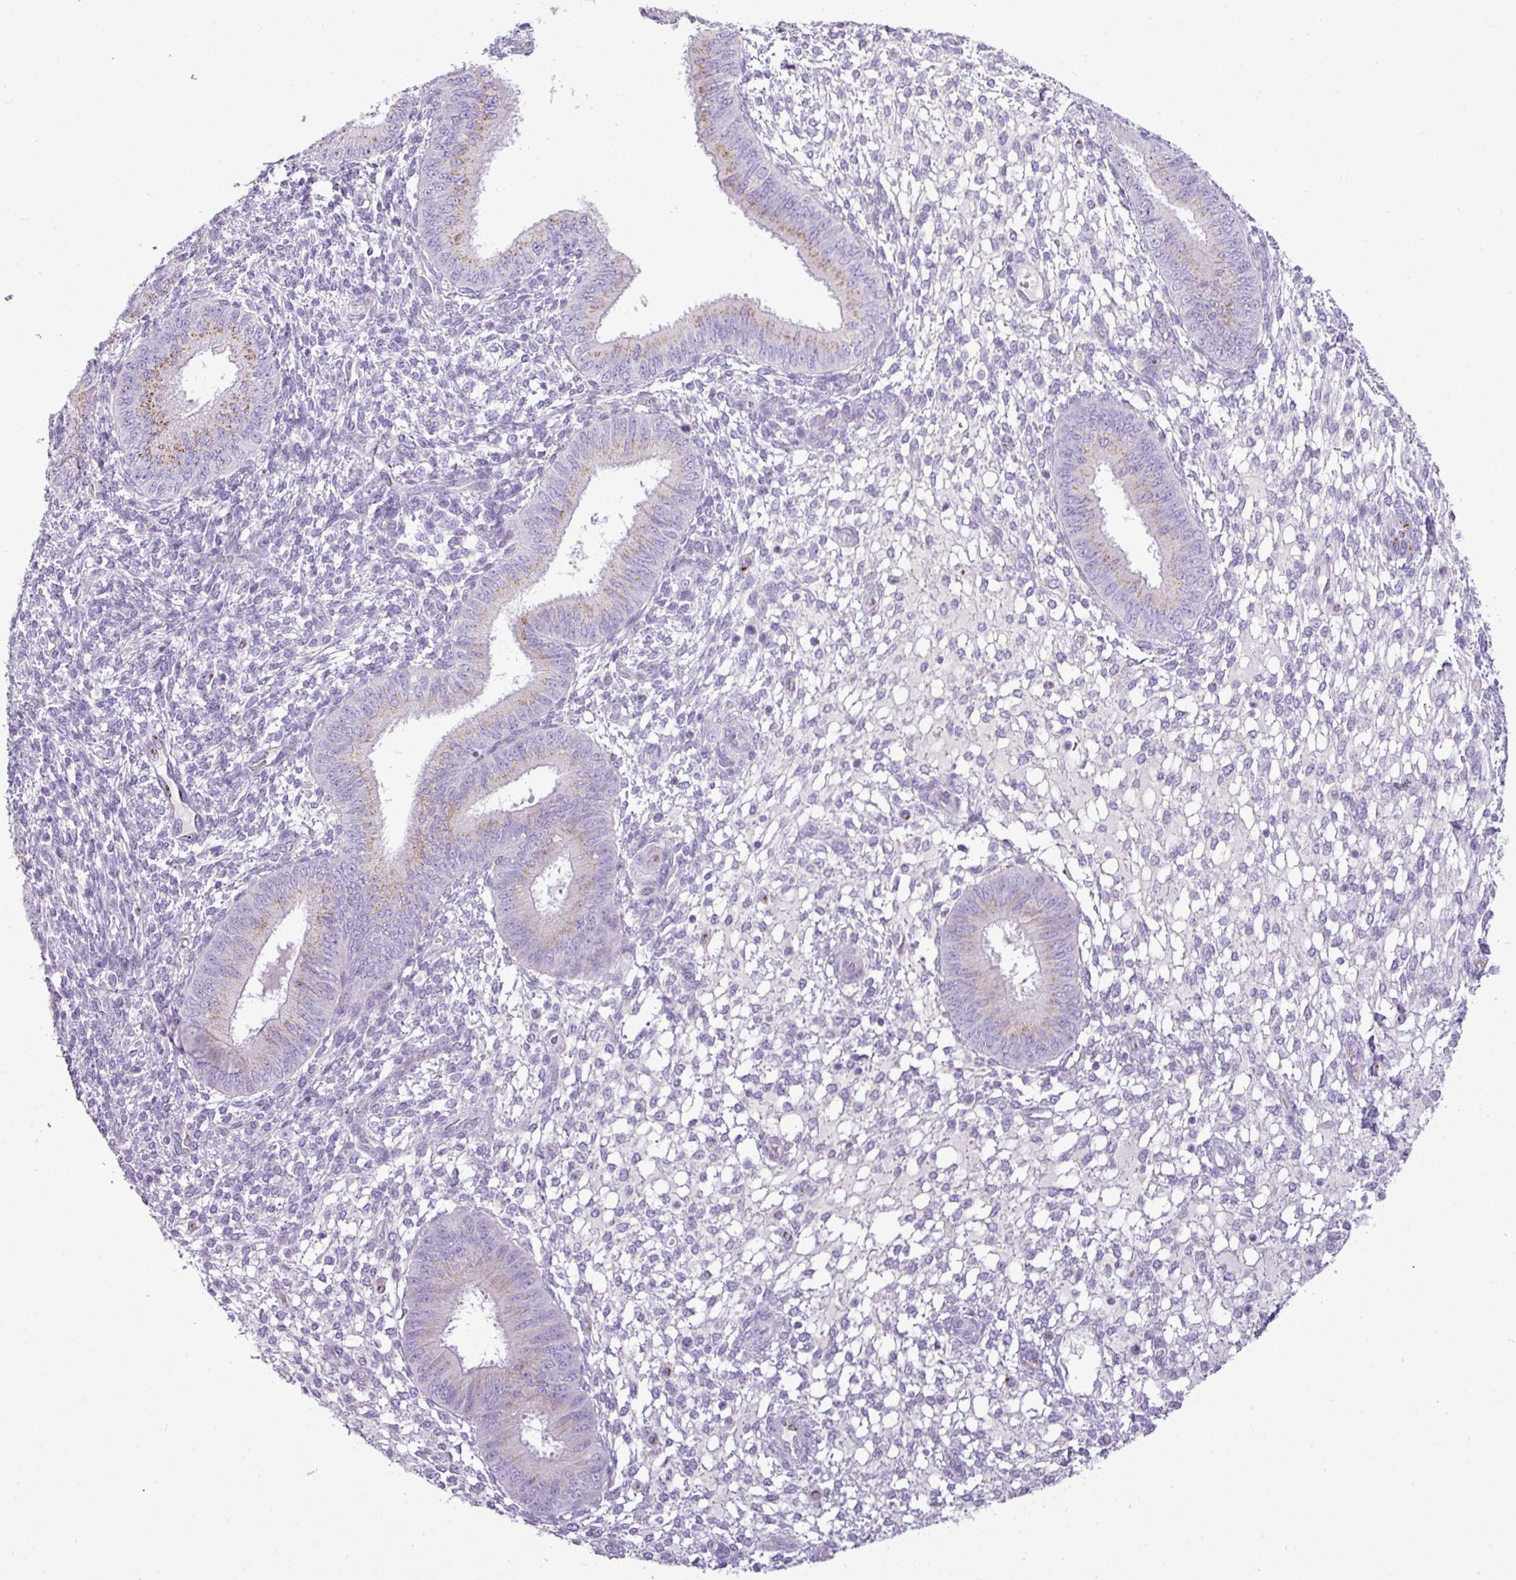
{"staining": {"intensity": "negative", "quantity": "none", "location": "none"}, "tissue": "endometrium", "cell_type": "Cells in endometrial stroma", "image_type": "normal", "snomed": [{"axis": "morphology", "description": "Normal tissue, NOS"}, {"axis": "topography", "description": "Endometrium"}], "caption": "Cells in endometrial stroma show no significant protein positivity in benign endometrium. (Brightfield microscopy of DAB (3,3'-diaminobenzidine) immunohistochemistry at high magnification).", "gene": "FAM43A", "patient": {"sex": "female", "age": 49}}